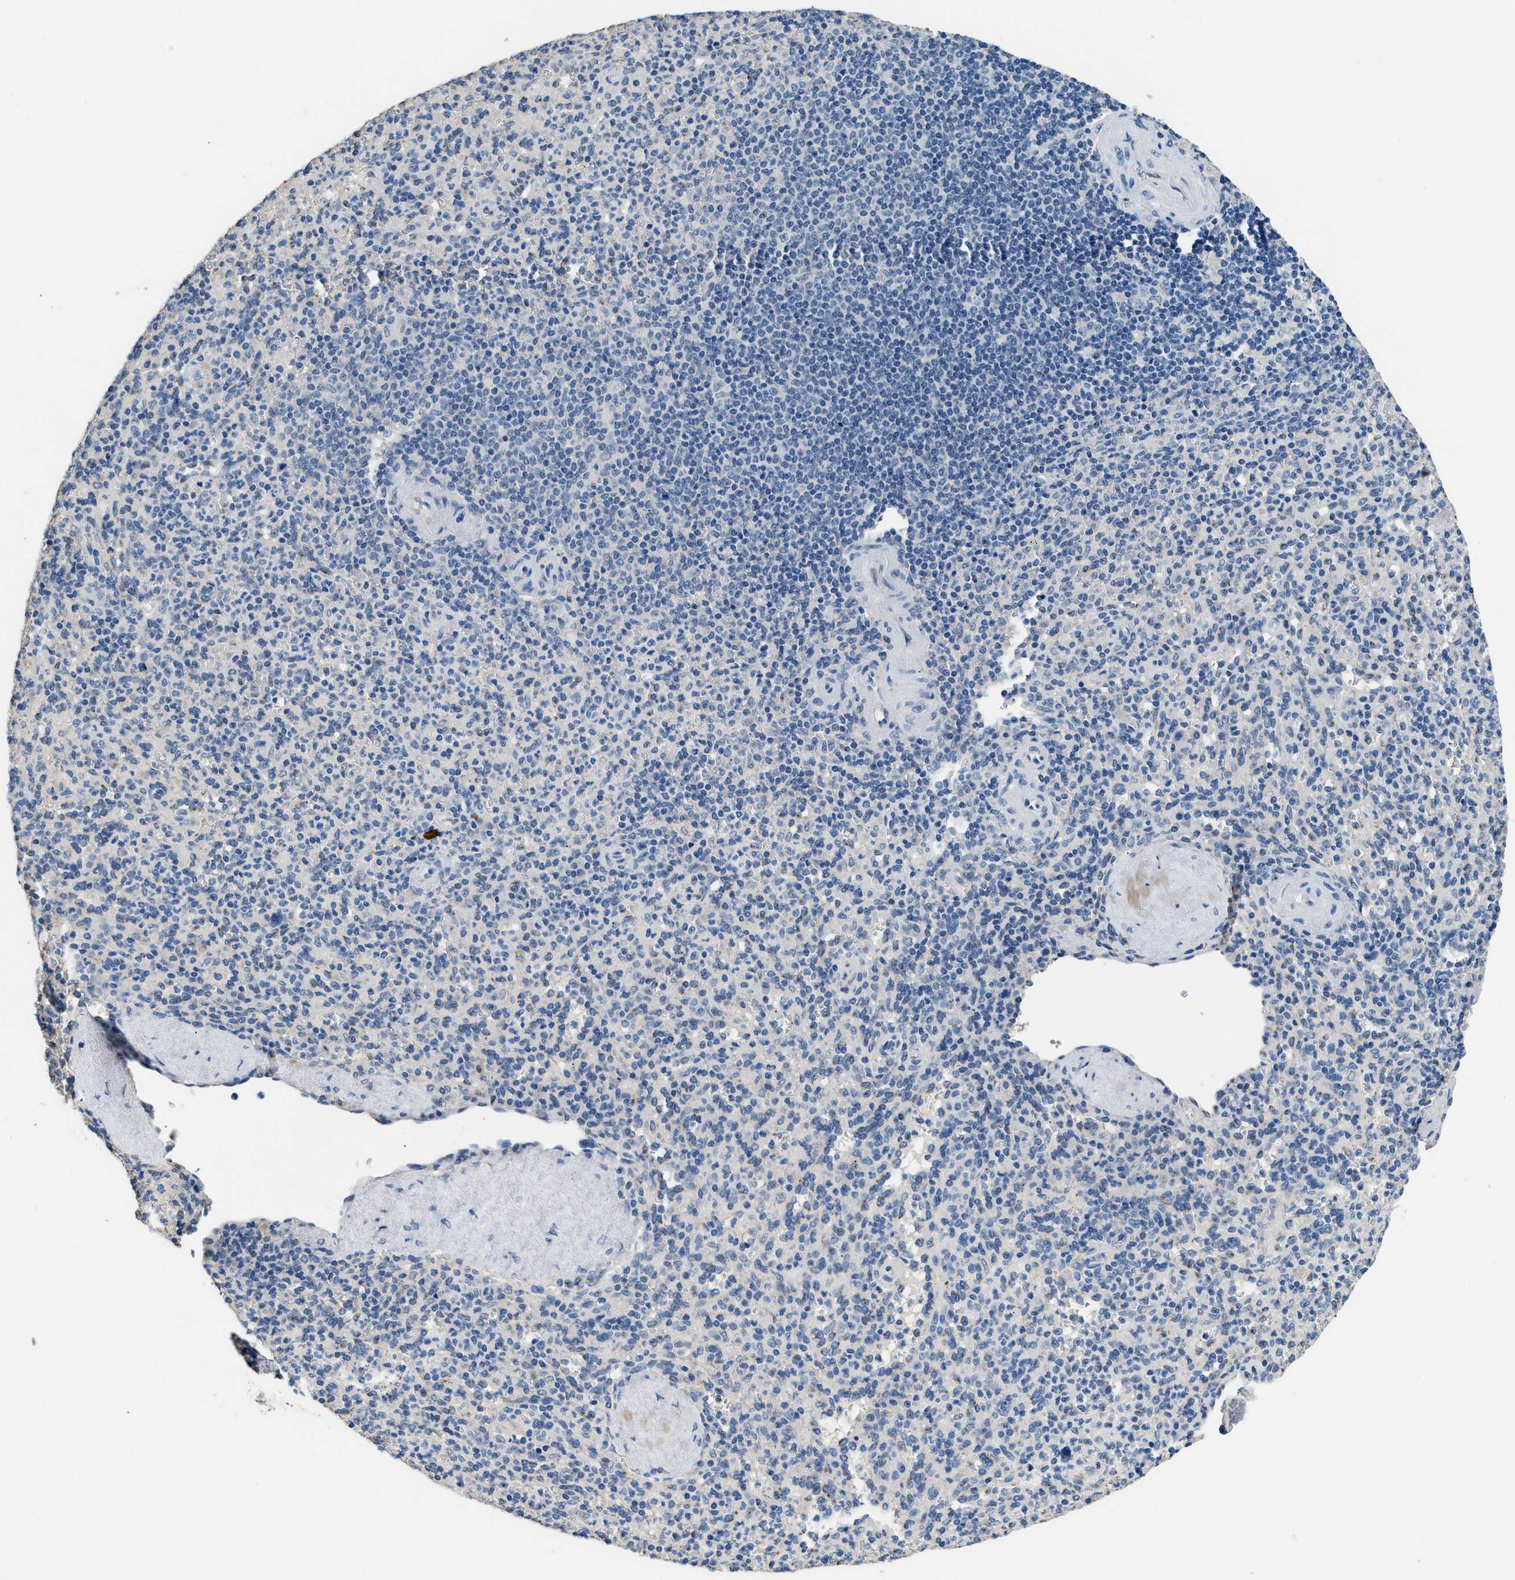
{"staining": {"intensity": "negative", "quantity": "none", "location": "none"}, "tissue": "spleen", "cell_type": "Cells in red pulp", "image_type": "normal", "snomed": [{"axis": "morphology", "description": "Normal tissue, NOS"}, {"axis": "topography", "description": "Spleen"}], "caption": "The histopathology image shows no significant expression in cells in red pulp of spleen.", "gene": "GOLM1", "patient": {"sex": "male", "age": 36}}